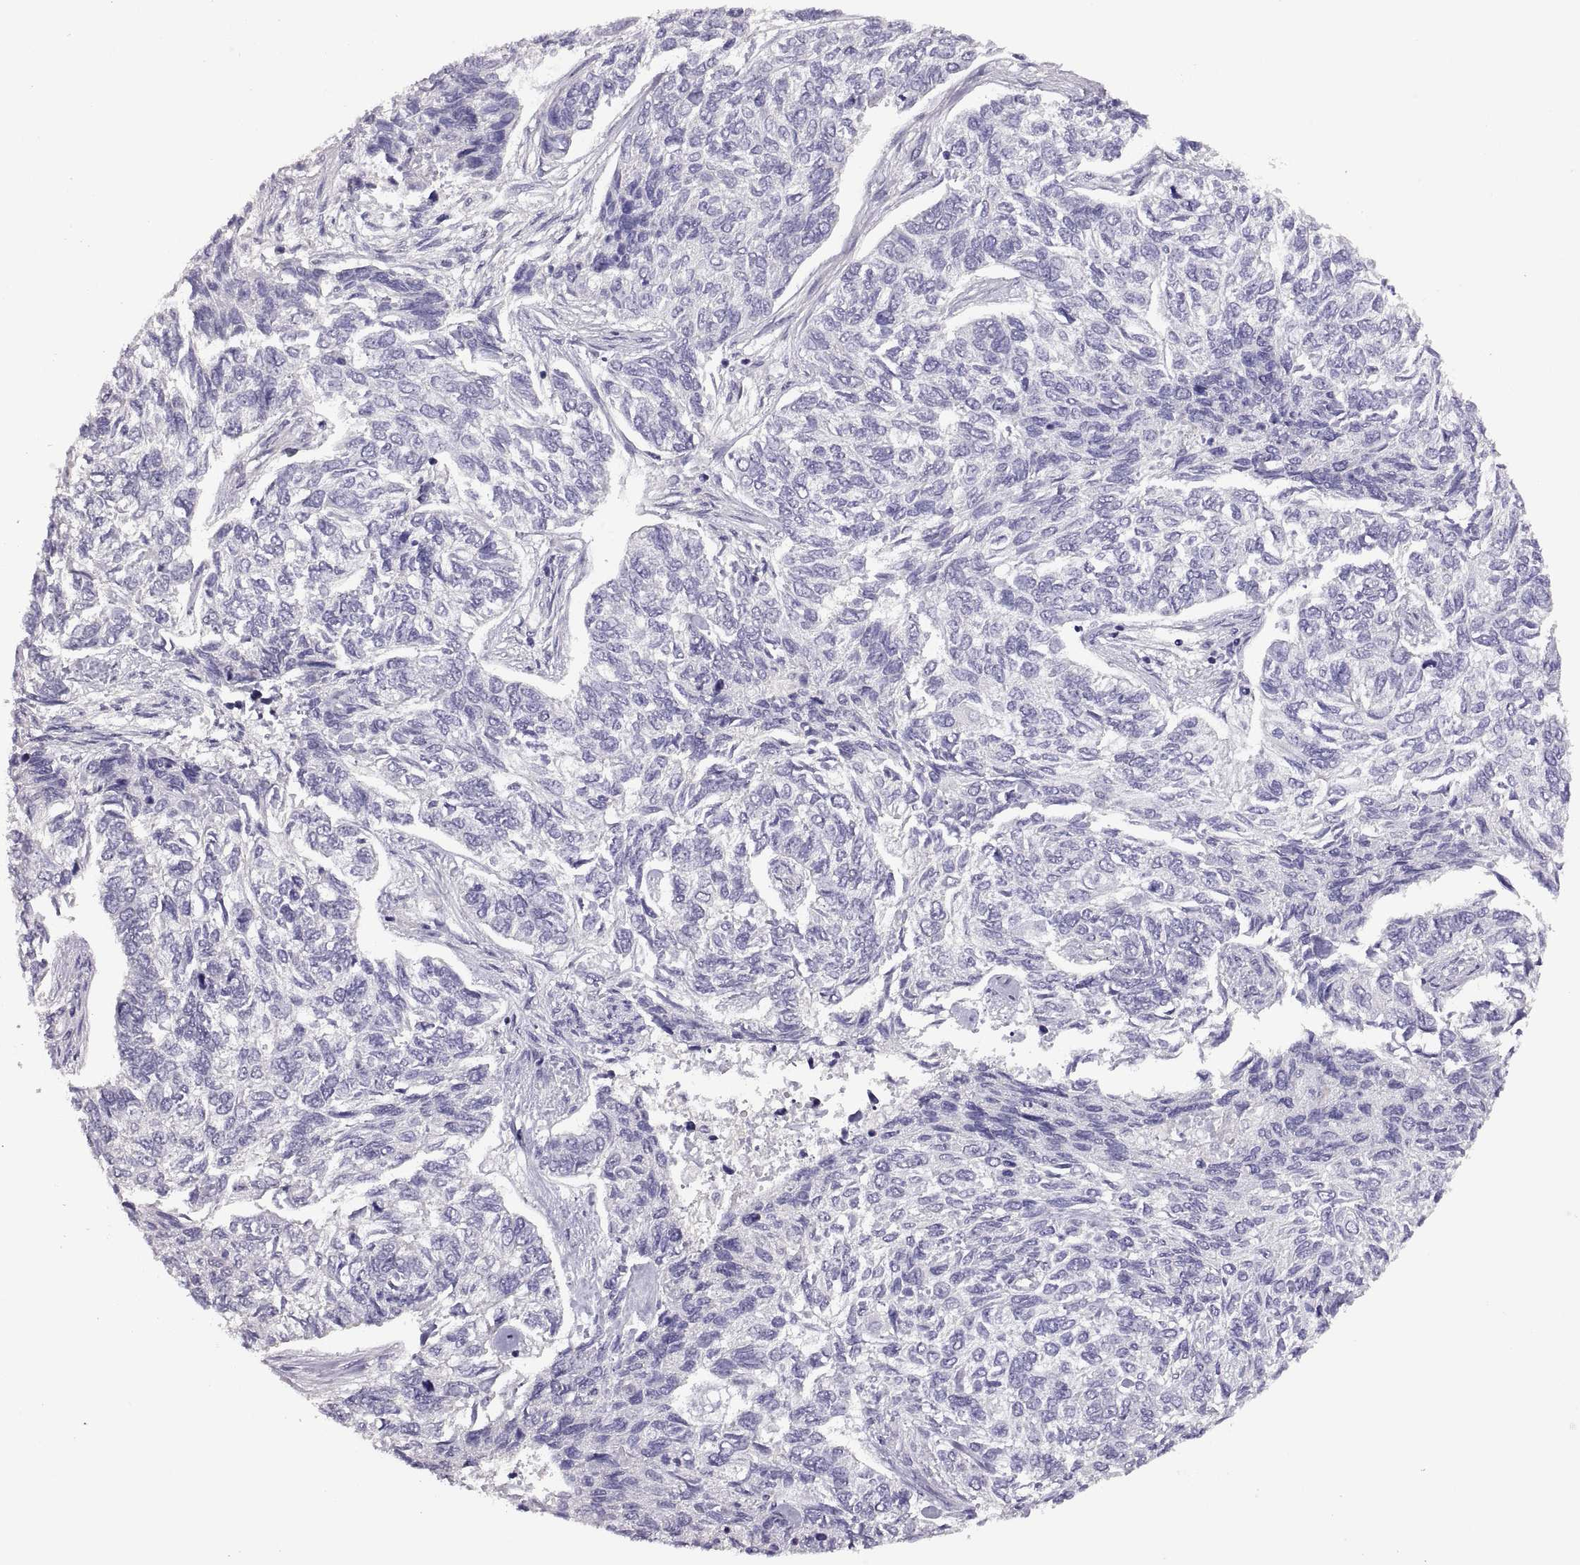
{"staining": {"intensity": "negative", "quantity": "none", "location": "none"}, "tissue": "skin cancer", "cell_type": "Tumor cells", "image_type": "cancer", "snomed": [{"axis": "morphology", "description": "Basal cell carcinoma"}, {"axis": "topography", "description": "Skin"}], "caption": "DAB (3,3'-diaminobenzidine) immunohistochemical staining of skin basal cell carcinoma shows no significant positivity in tumor cells.", "gene": "TBX19", "patient": {"sex": "female", "age": 65}}